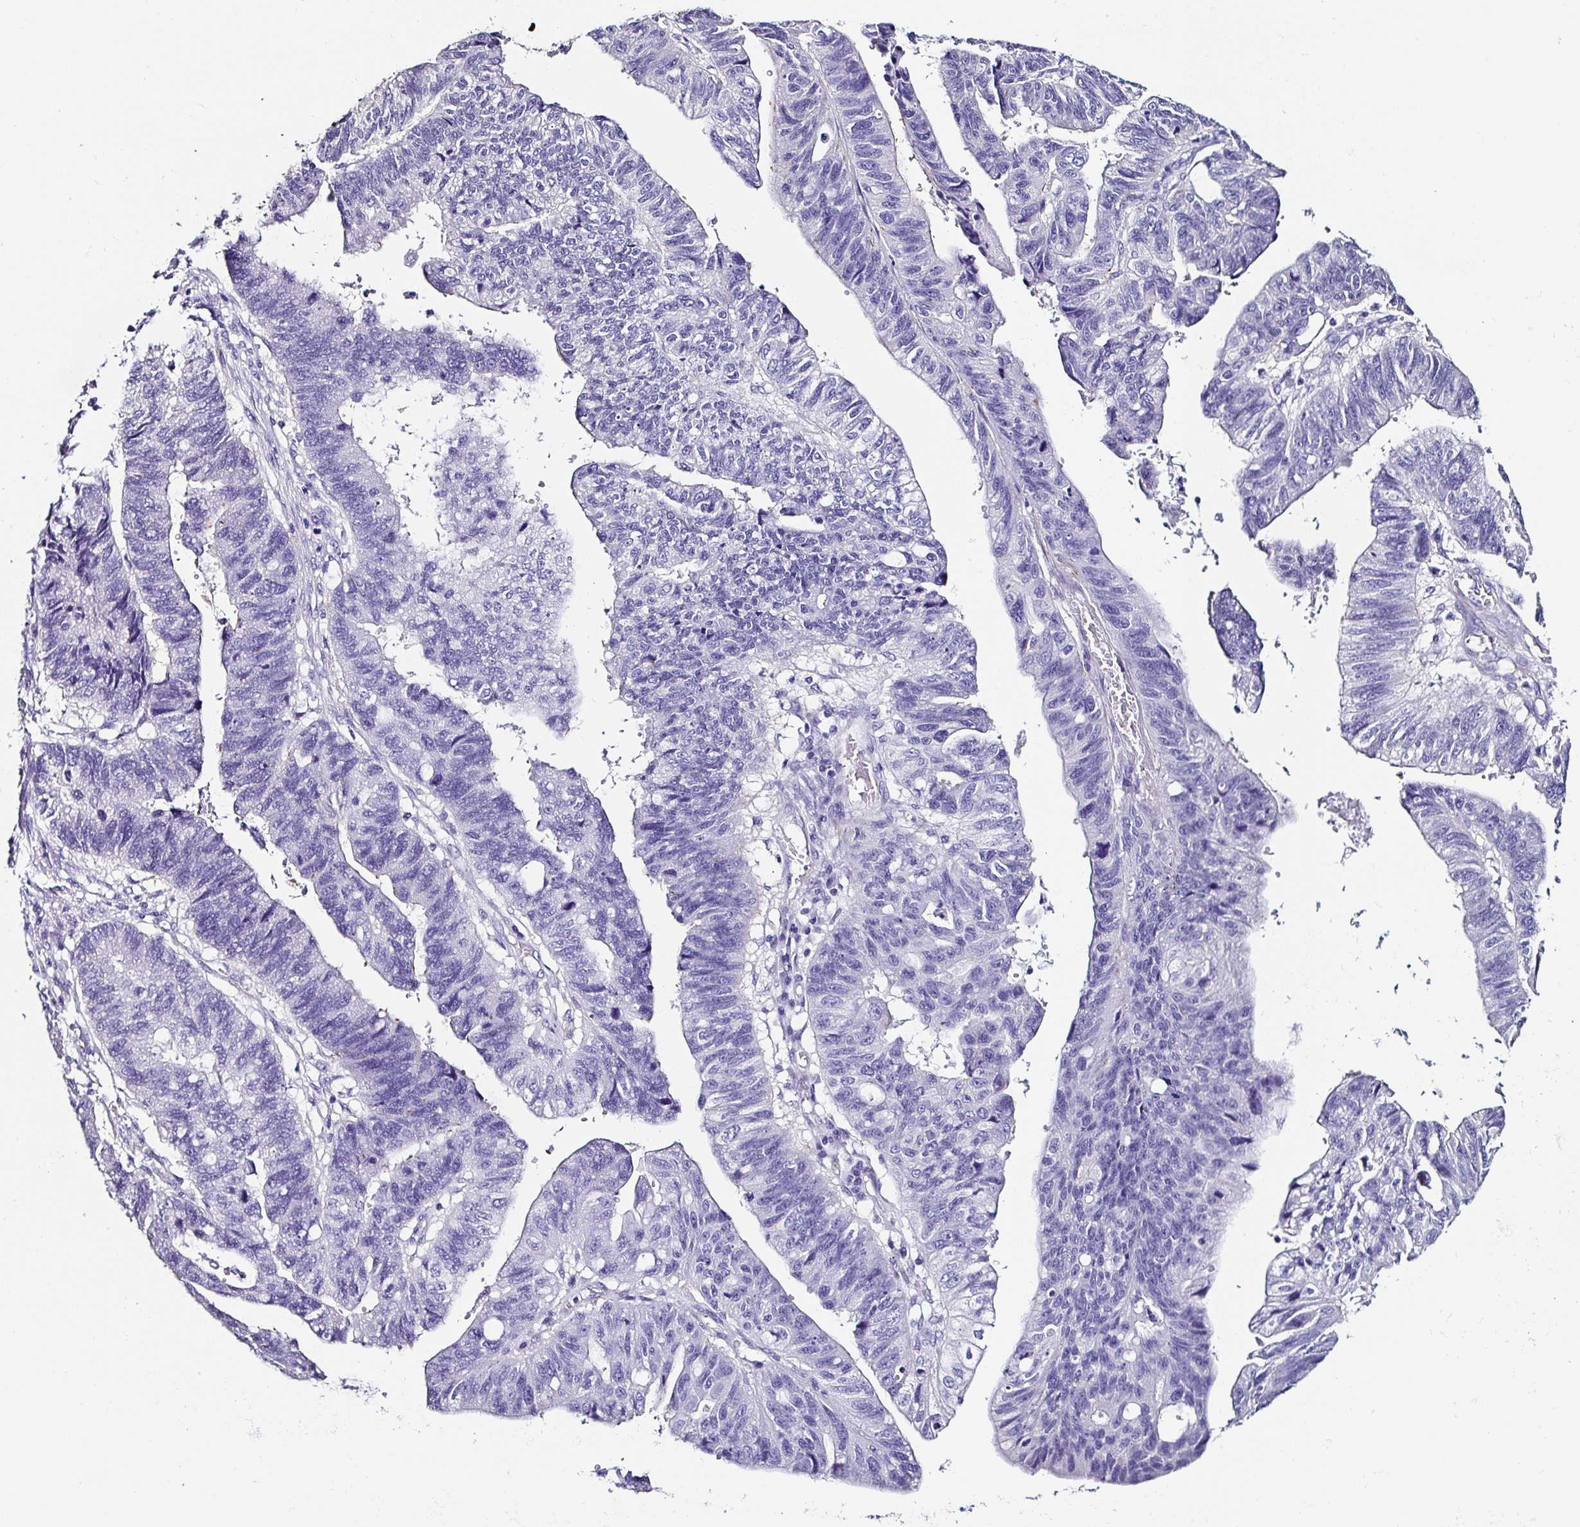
{"staining": {"intensity": "negative", "quantity": "none", "location": "none"}, "tissue": "stomach cancer", "cell_type": "Tumor cells", "image_type": "cancer", "snomed": [{"axis": "morphology", "description": "Adenocarcinoma, NOS"}, {"axis": "topography", "description": "Stomach"}], "caption": "Immunohistochemistry of stomach cancer exhibits no staining in tumor cells.", "gene": "TMPRSS11E", "patient": {"sex": "male", "age": 59}}